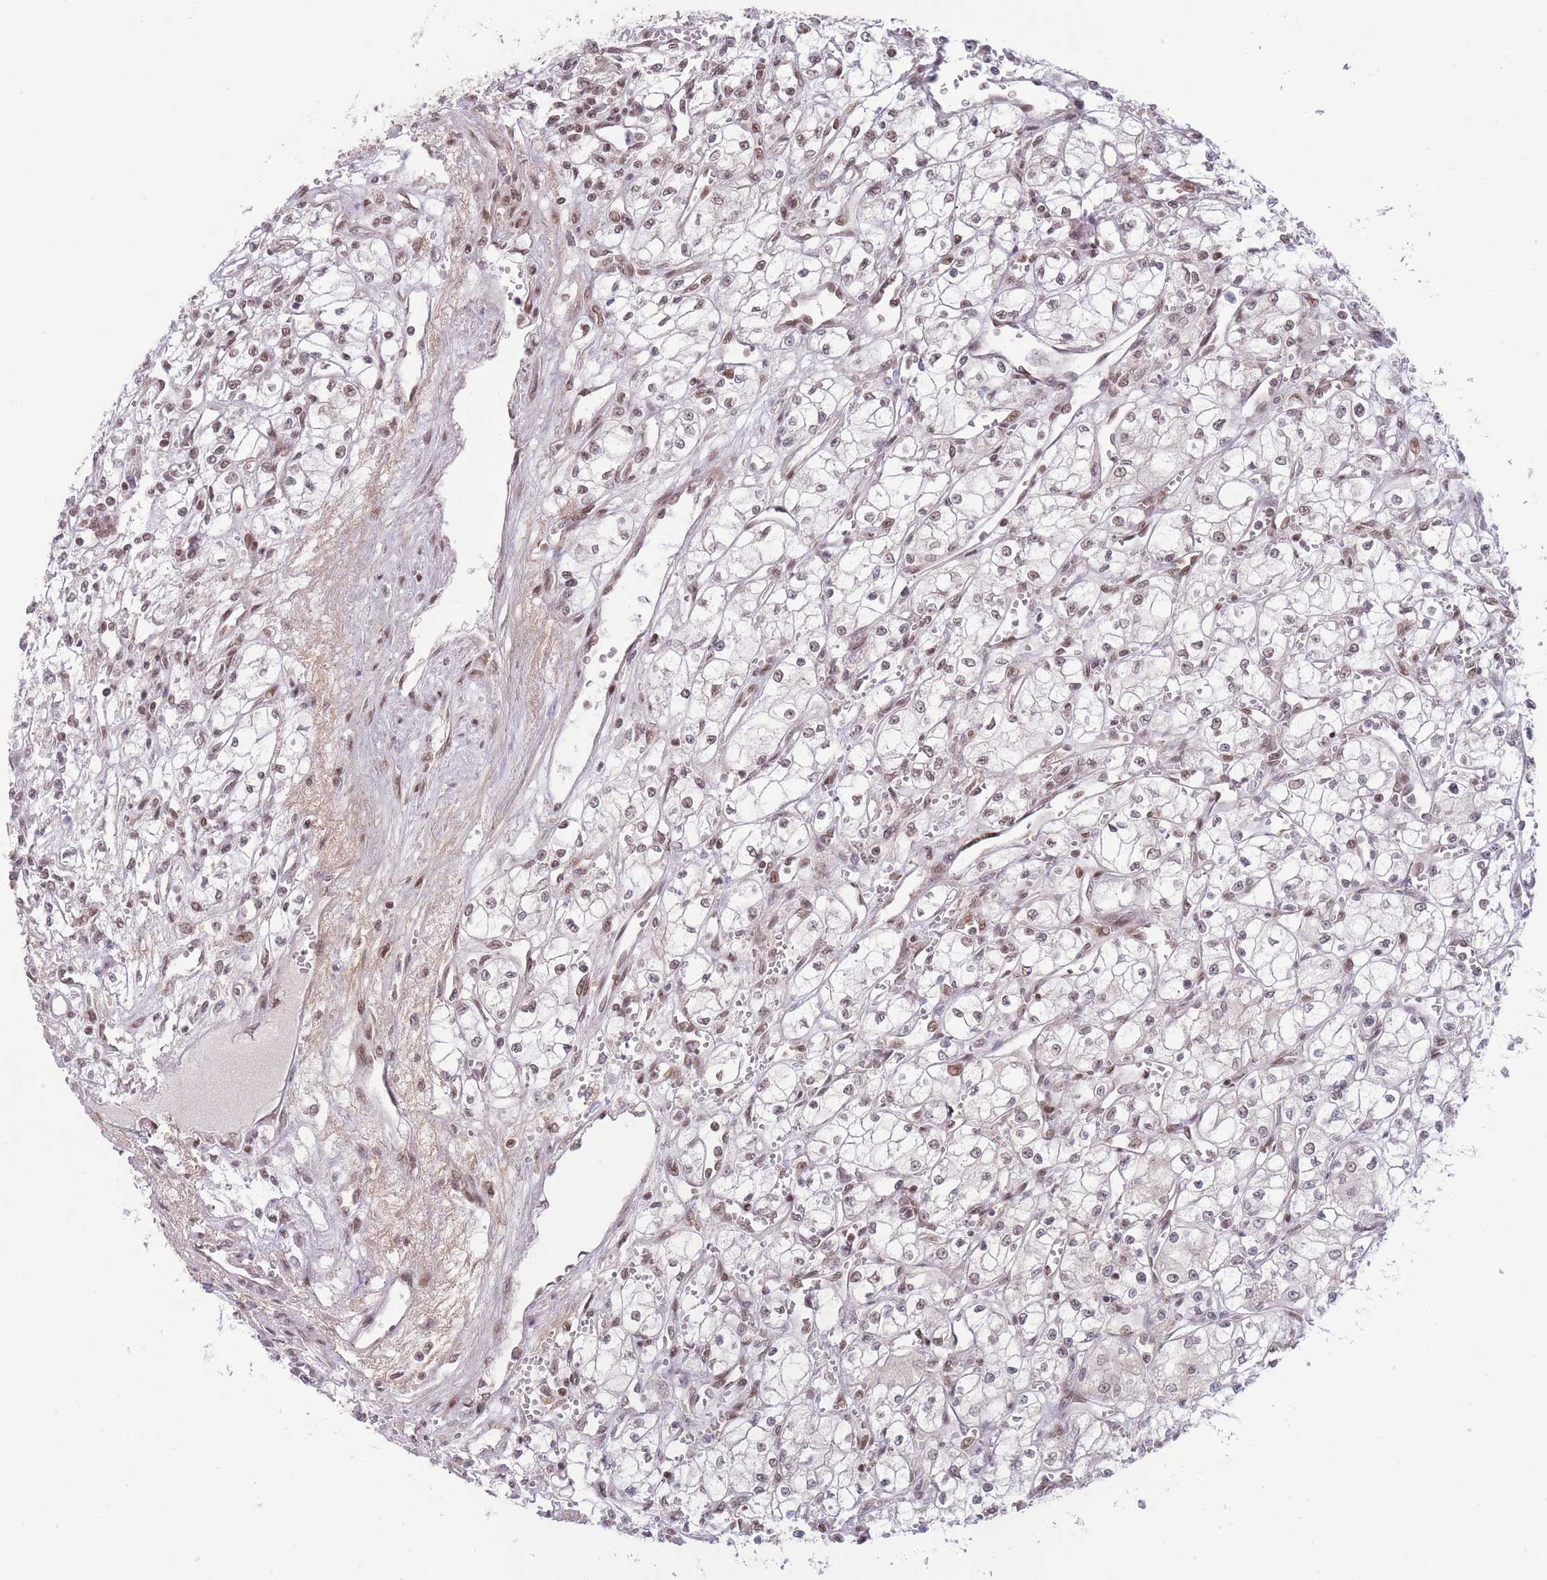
{"staining": {"intensity": "weak", "quantity": "25%-75%", "location": "nuclear"}, "tissue": "renal cancer", "cell_type": "Tumor cells", "image_type": "cancer", "snomed": [{"axis": "morphology", "description": "Adenocarcinoma, NOS"}, {"axis": "topography", "description": "Kidney"}], "caption": "Protein staining of adenocarcinoma (renal) tissue demonstrates weak nuclear positivity in about 25%-75% of tumor cells. (Brightfield microscopy of DAB IHC at high magnification).", "gene": "CARD8", "patient": {"sex": "male", "age": 59}}